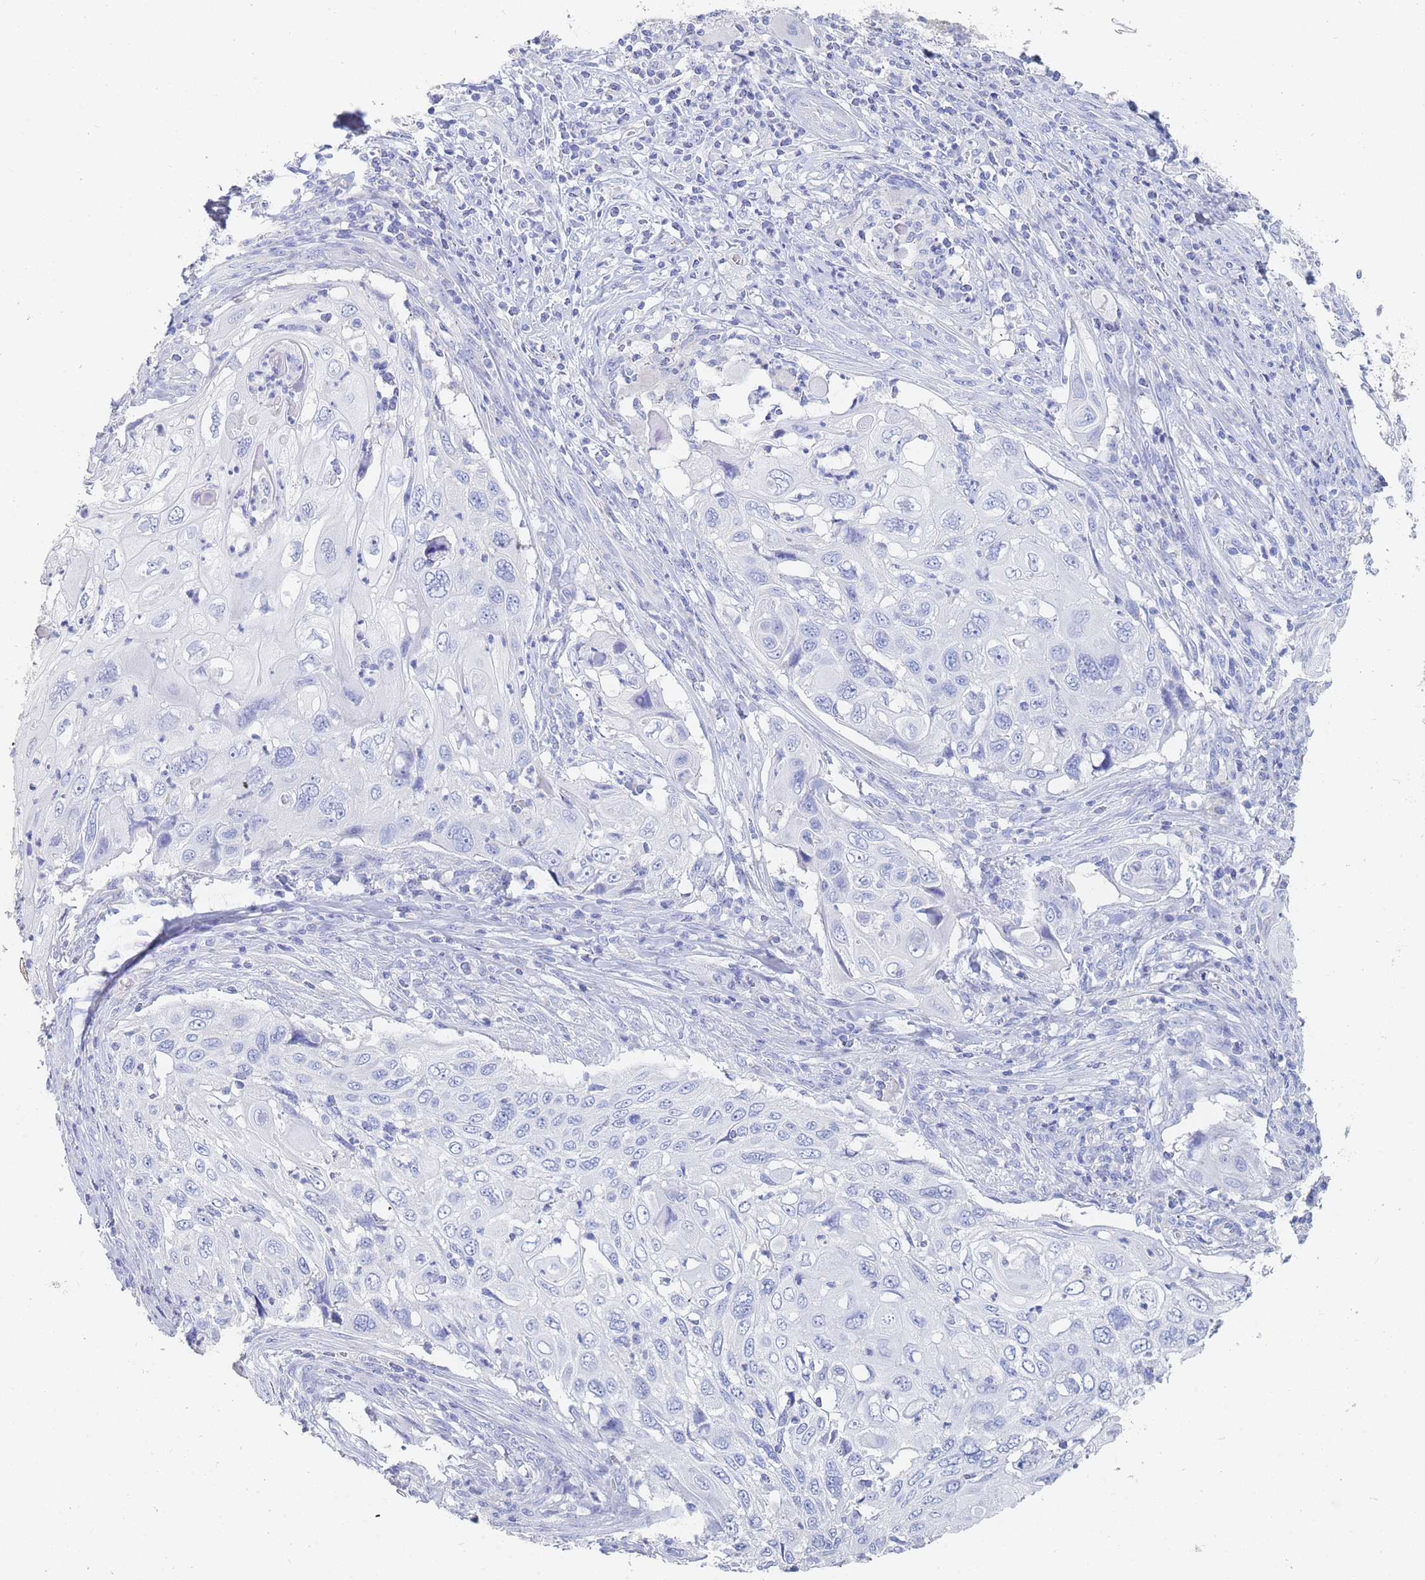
{"staining": {"intensity": "negative", "quantity": "none", "location": "none"}, "tissue": "cervical cancer", "cell_type": "Tumor cells", "image_type": "cancer", "snomed": [{"axis": "morphology", "description": "Squamous cell carcinoma, NOS"}, {"axis": "topography", "description": "Cervix"}], "caption": "Tumor cells show no significant protein positivity in cervical cancer.", "gene": "SLC25A35", "patient": {"sex": "female", "age": 70}}